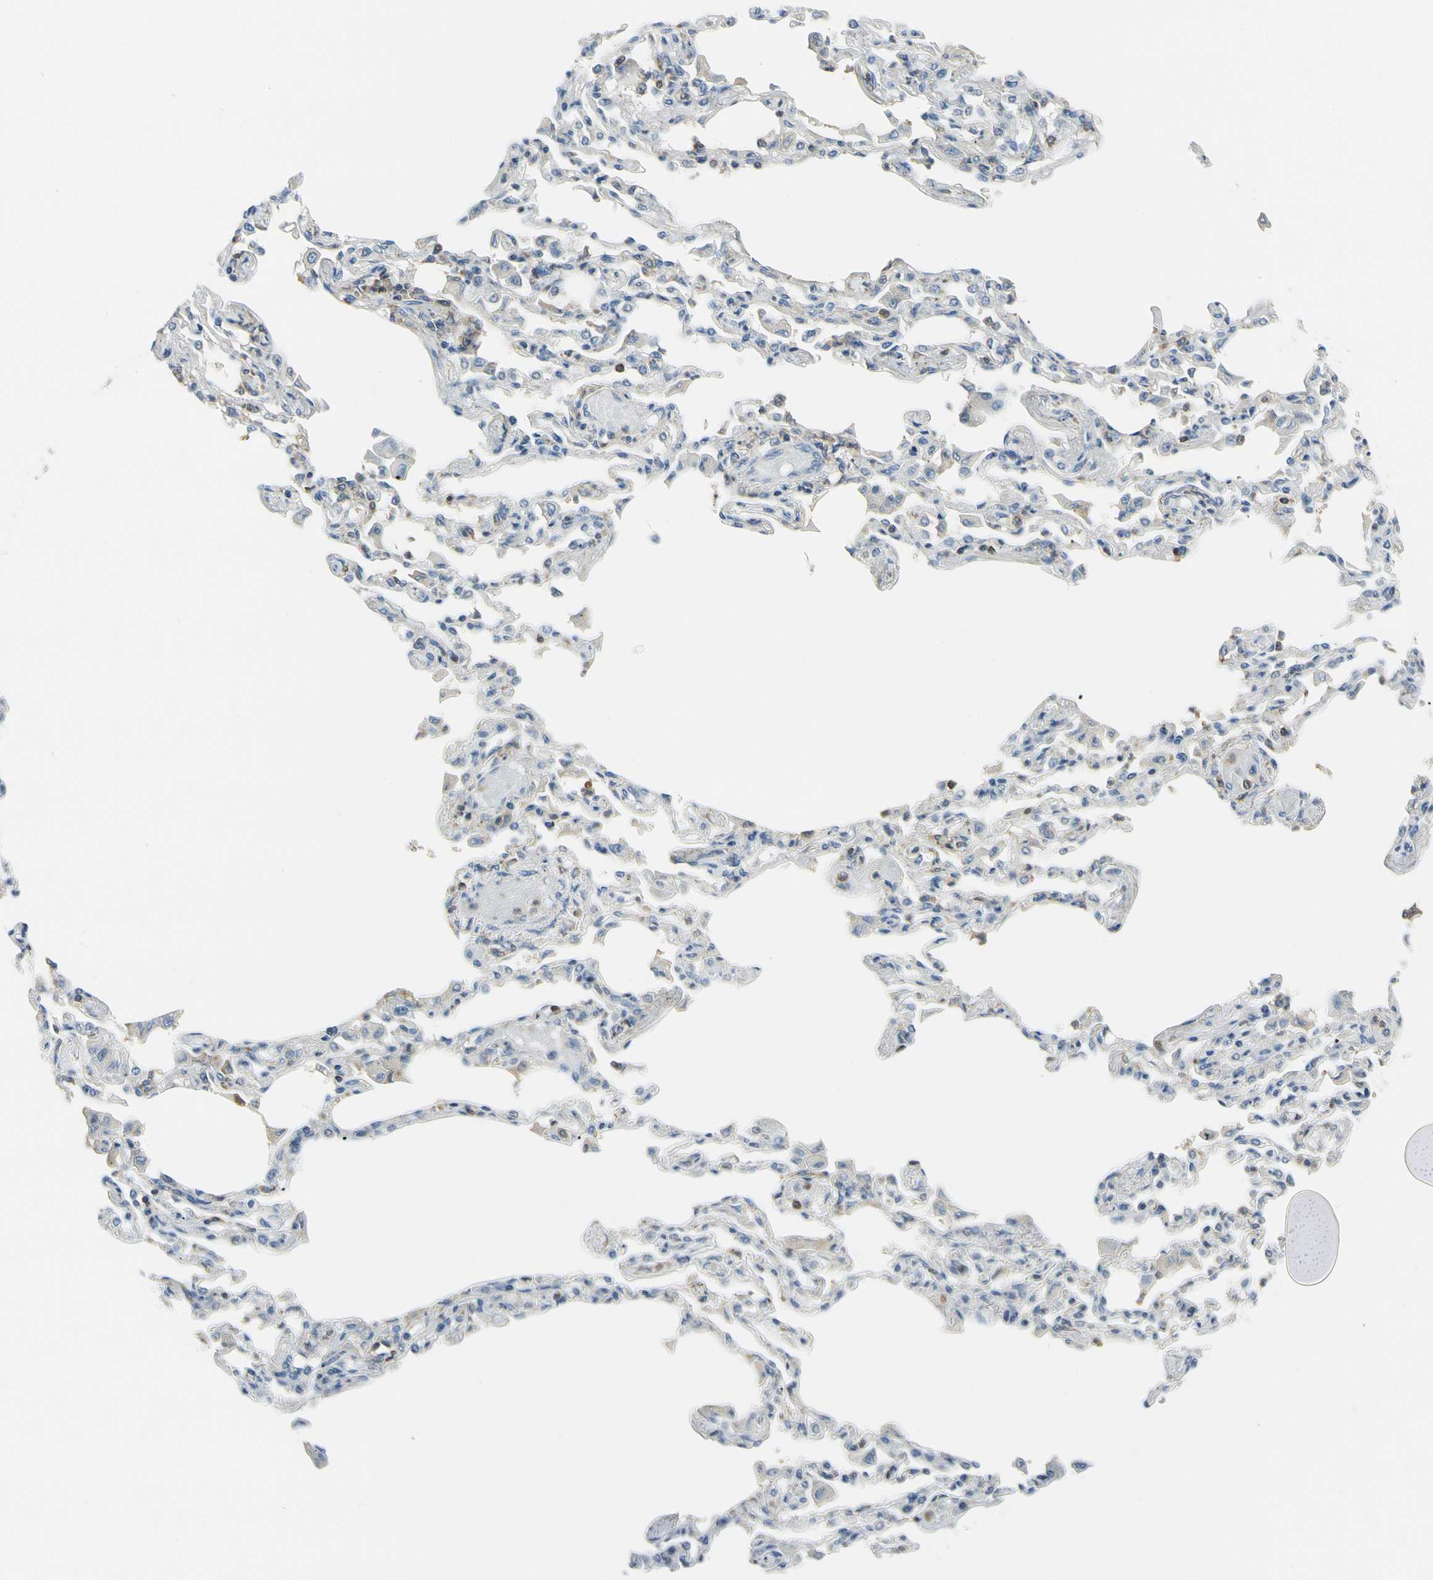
{"staining": {"intensity": "negative", "quantity": "none", "location": "none"}, "tissue": "adipose tissue", "cell_type": "Adipocytes", "image_type": "normal", "snomed": [{"axis": "morphology", "description": "Normal tissue, NOS"}, {"axis": "topography", "description": "Bronchus"}, {"axis": "topography", "description": "Lung"}], "caption": "IHC micrograph of normal adipose tissue: human adipose tissue stained with DAB exhibits no significant protein expression in adipocytes. (Stains: DAB (3,3'-diaminobenzidine) immunohistochemistry with hematoxylin counter stain, Microscopy: brightfield microscopy at high magnification).", "gene": "CAPZA2", "patient": {"sex": "female", "age": 49}}